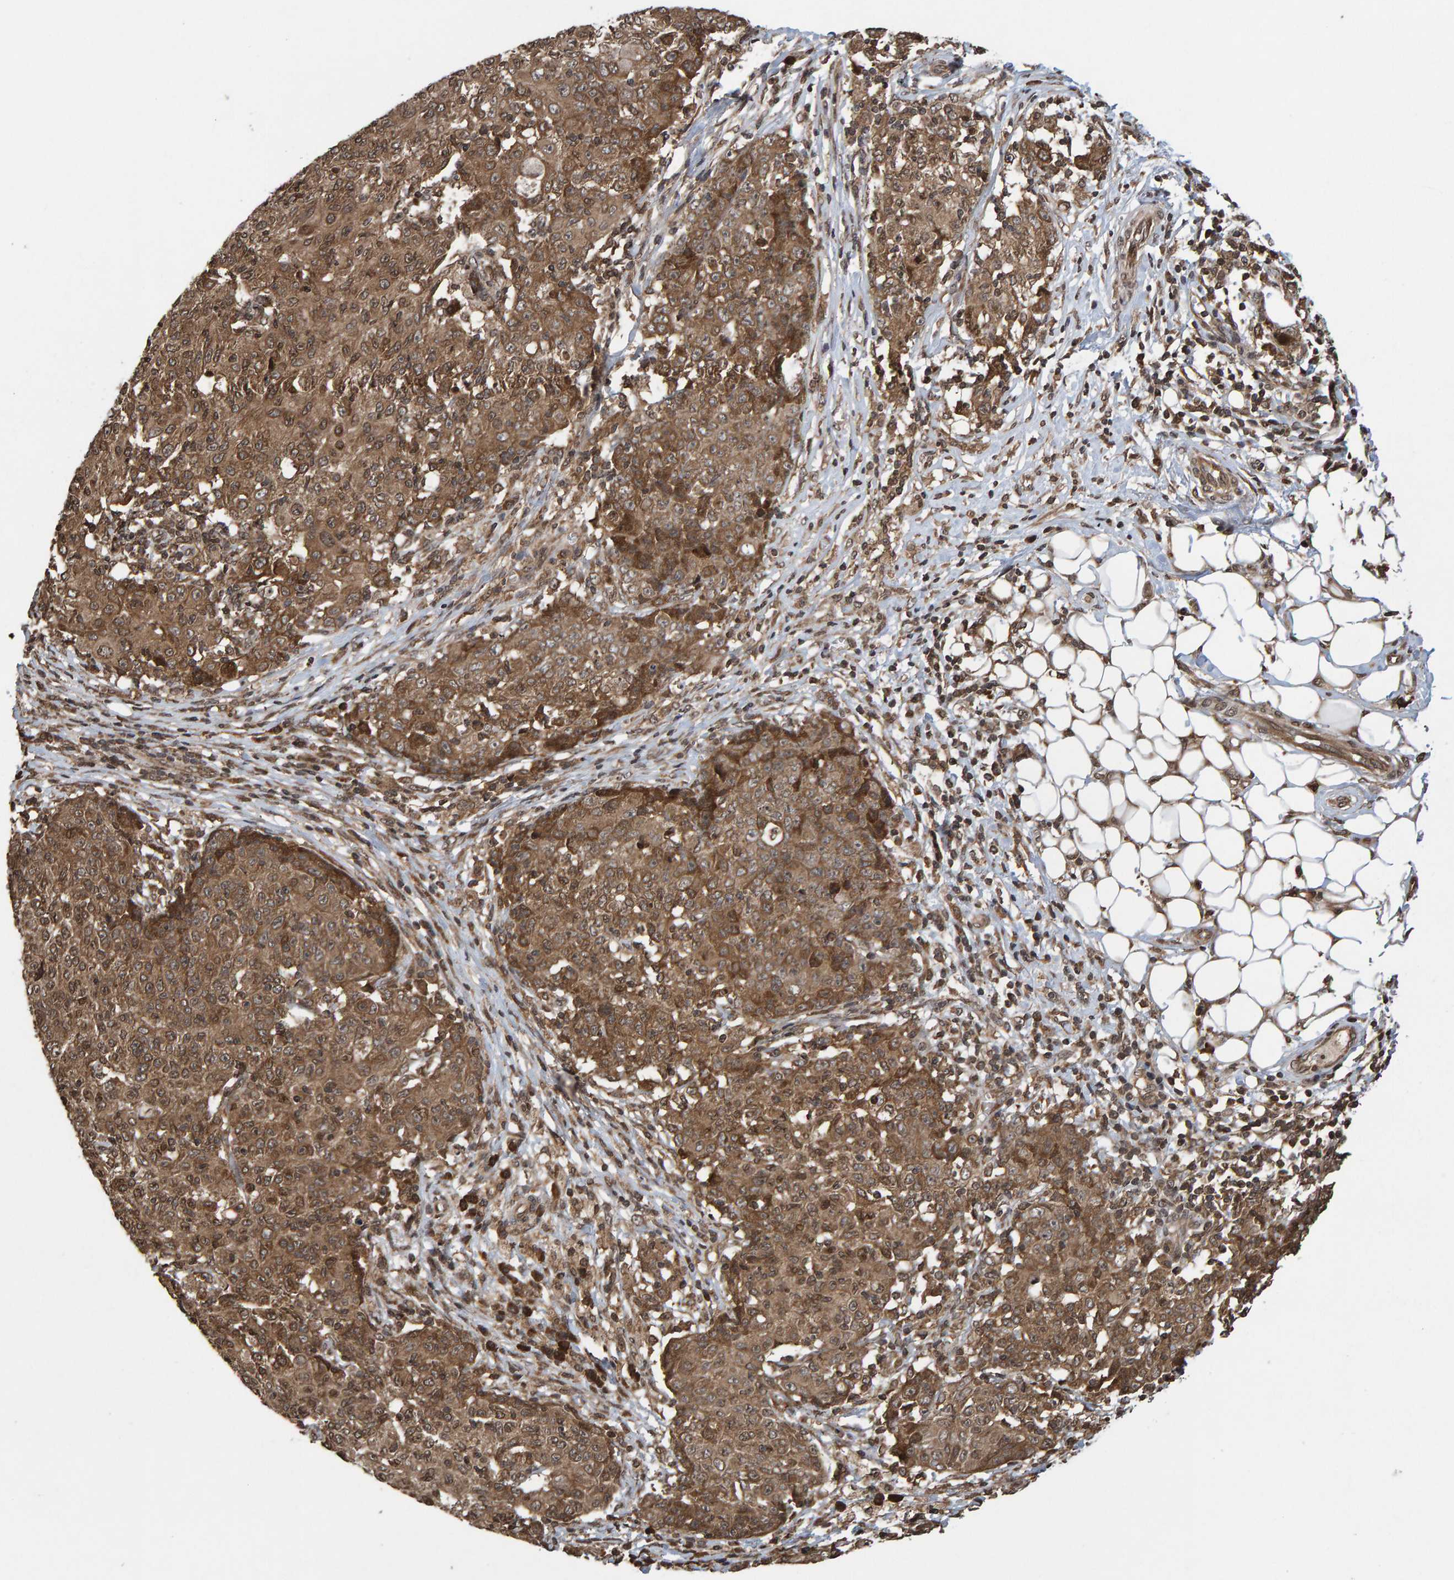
{"staining": {"intensity": "moderate", "quantity": ">75%", "location": "cytoplasmic/membranous"}, "tissue": "ovarian cancer", "cell_type": "Tumor cells", "image_type": "cancer", "snomed": [{"axis": "morphology", "description": "Carcinoma, endometroid"}, {"axis": "topography", "description": "Ovary"}], "caption": "This is an image of immunohistochemistry staining of ovarian endometroid carcinoma, which shows moderate staining in the cytoplasmic/membranous of tumor cells.", "gene": "GAB2", "patient": {"sex": "female", "age": 42}}